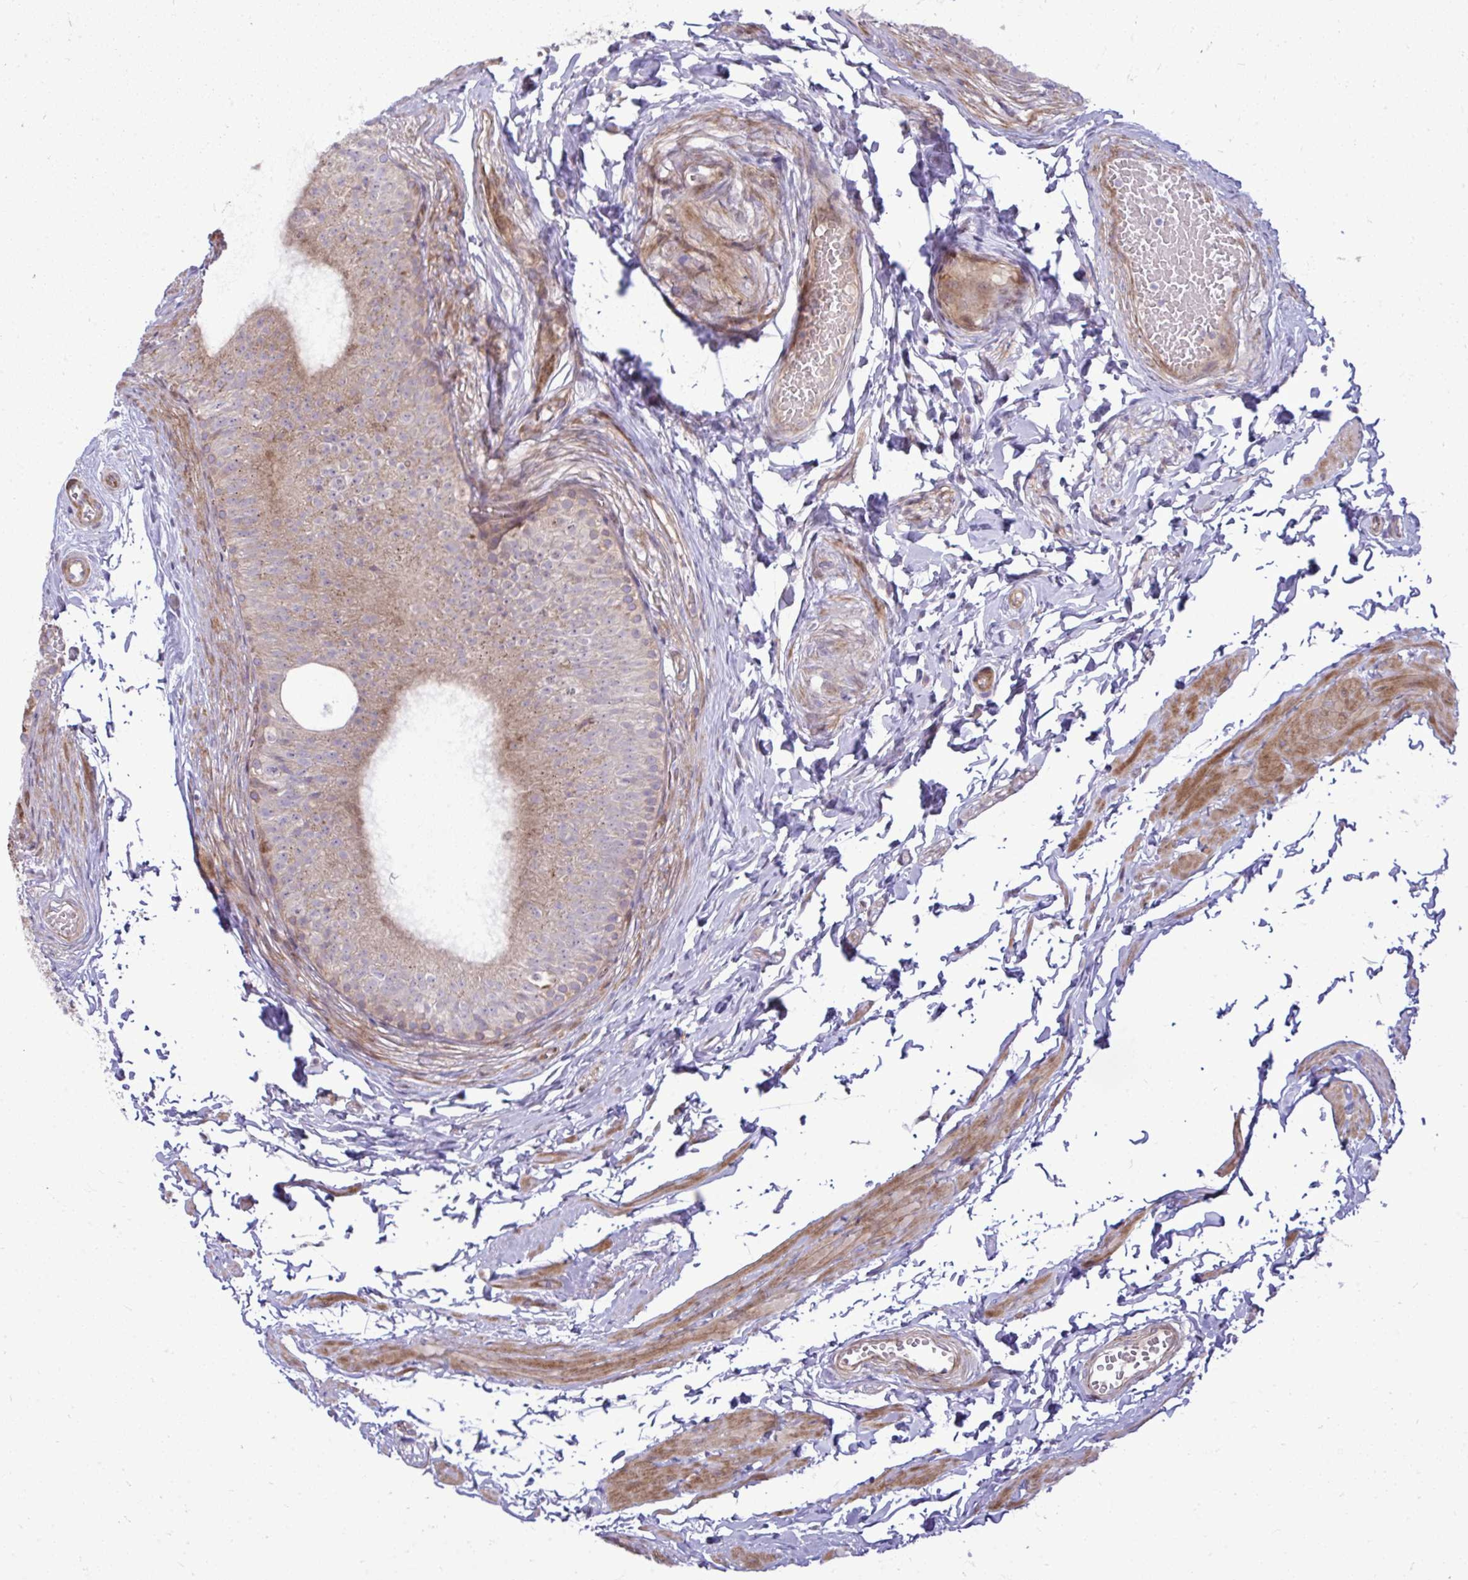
{"staining": {"intensity": "weak", "quantity": "25%-75%", "location": "cytoplasmic/membranous"}, "tissue": "epididymis", "cell_type": "Glandular cells", "image_type": "normal", "snomed": [{"axis": "morphology", "description": "Normal tissue, NOS"}, {"axis": "topography", "description": "Epididymis, spermatic cord, NOS"}, {"axis": "topography", "description": "Epididymis"}, {"axis": "topography", "description": "Peripheral nerve tissue"}], "caption": "Immunohistochemistry (IHC) staining of benign epididymis, which shows low levels of weak cytoplasmic/membranous expression in approximately 25%-75% of glandular cells indicating weak cytoplasmic/membranous protein positivity. The staining was performed using DAB (3,3'-diaminobenzidine) (brown) for protein detection and nuclei were counterstained in hematoxylin (blue).", "gene": "ZSCAN9", "patient": {"sex": "male", "age": 29}}